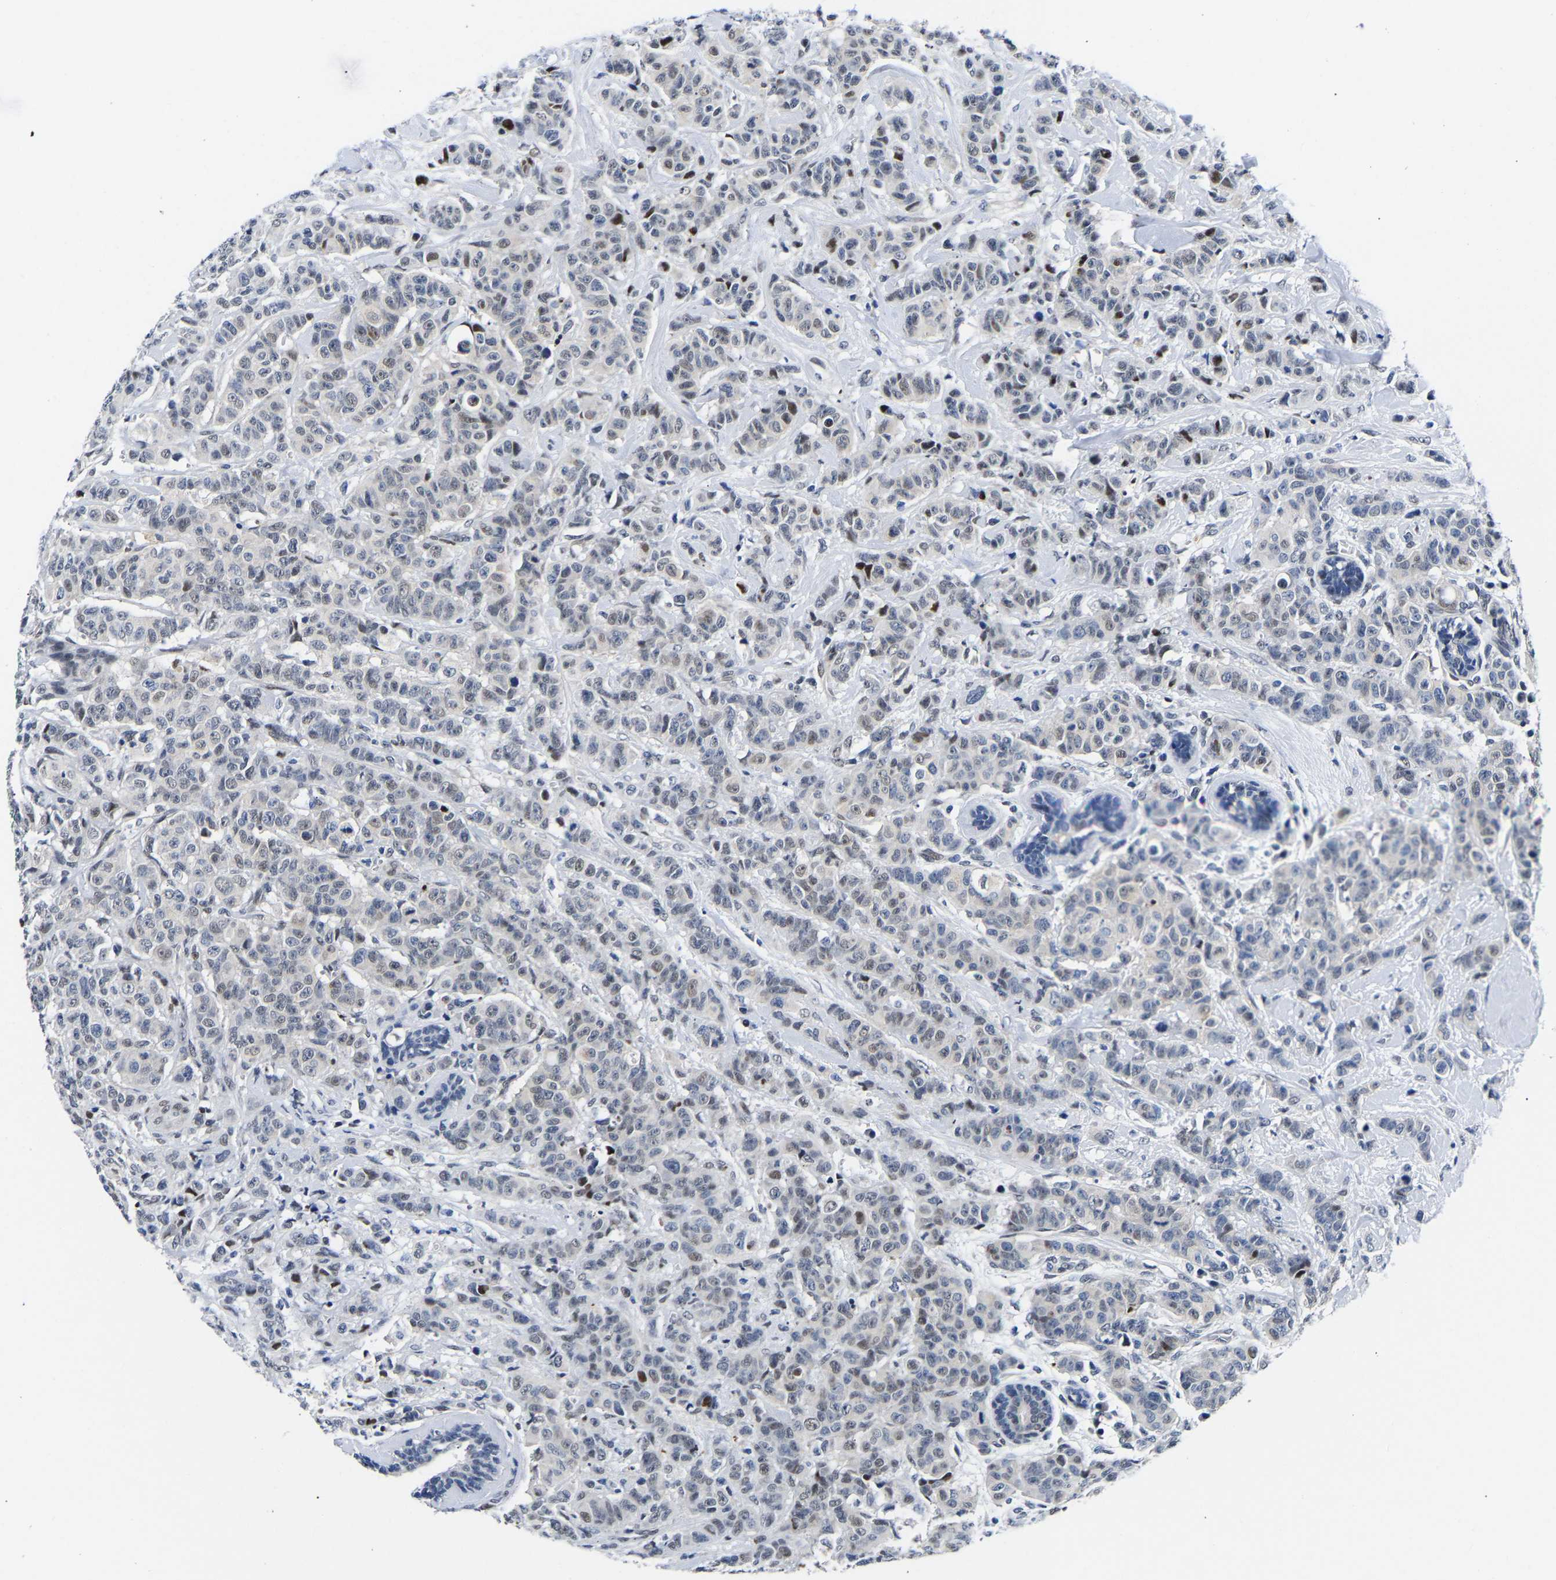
{"staining": {"intensity": "weak", "quantity": "<25%", "location": "nuclear"}, "tissue": "breast cancer", "cell_type": "Tumor cells", "image_type": "cancer", "snomed": [{"axis": "morphology", "description": "Normal tissue, NOS"}, {"axis": "morphology", "description": "Duct carcinoma"}, {"axis": "topography", "description": "Breast"}], "caption": "A high-resolution photomicrograph shows immunohistochemistry staining of breast cancer (intraductal carcinoma), which shows no significant staining in tumor cells.", "gene": "PTRHD1", "patient": {"sex": "female", "age": 40}}